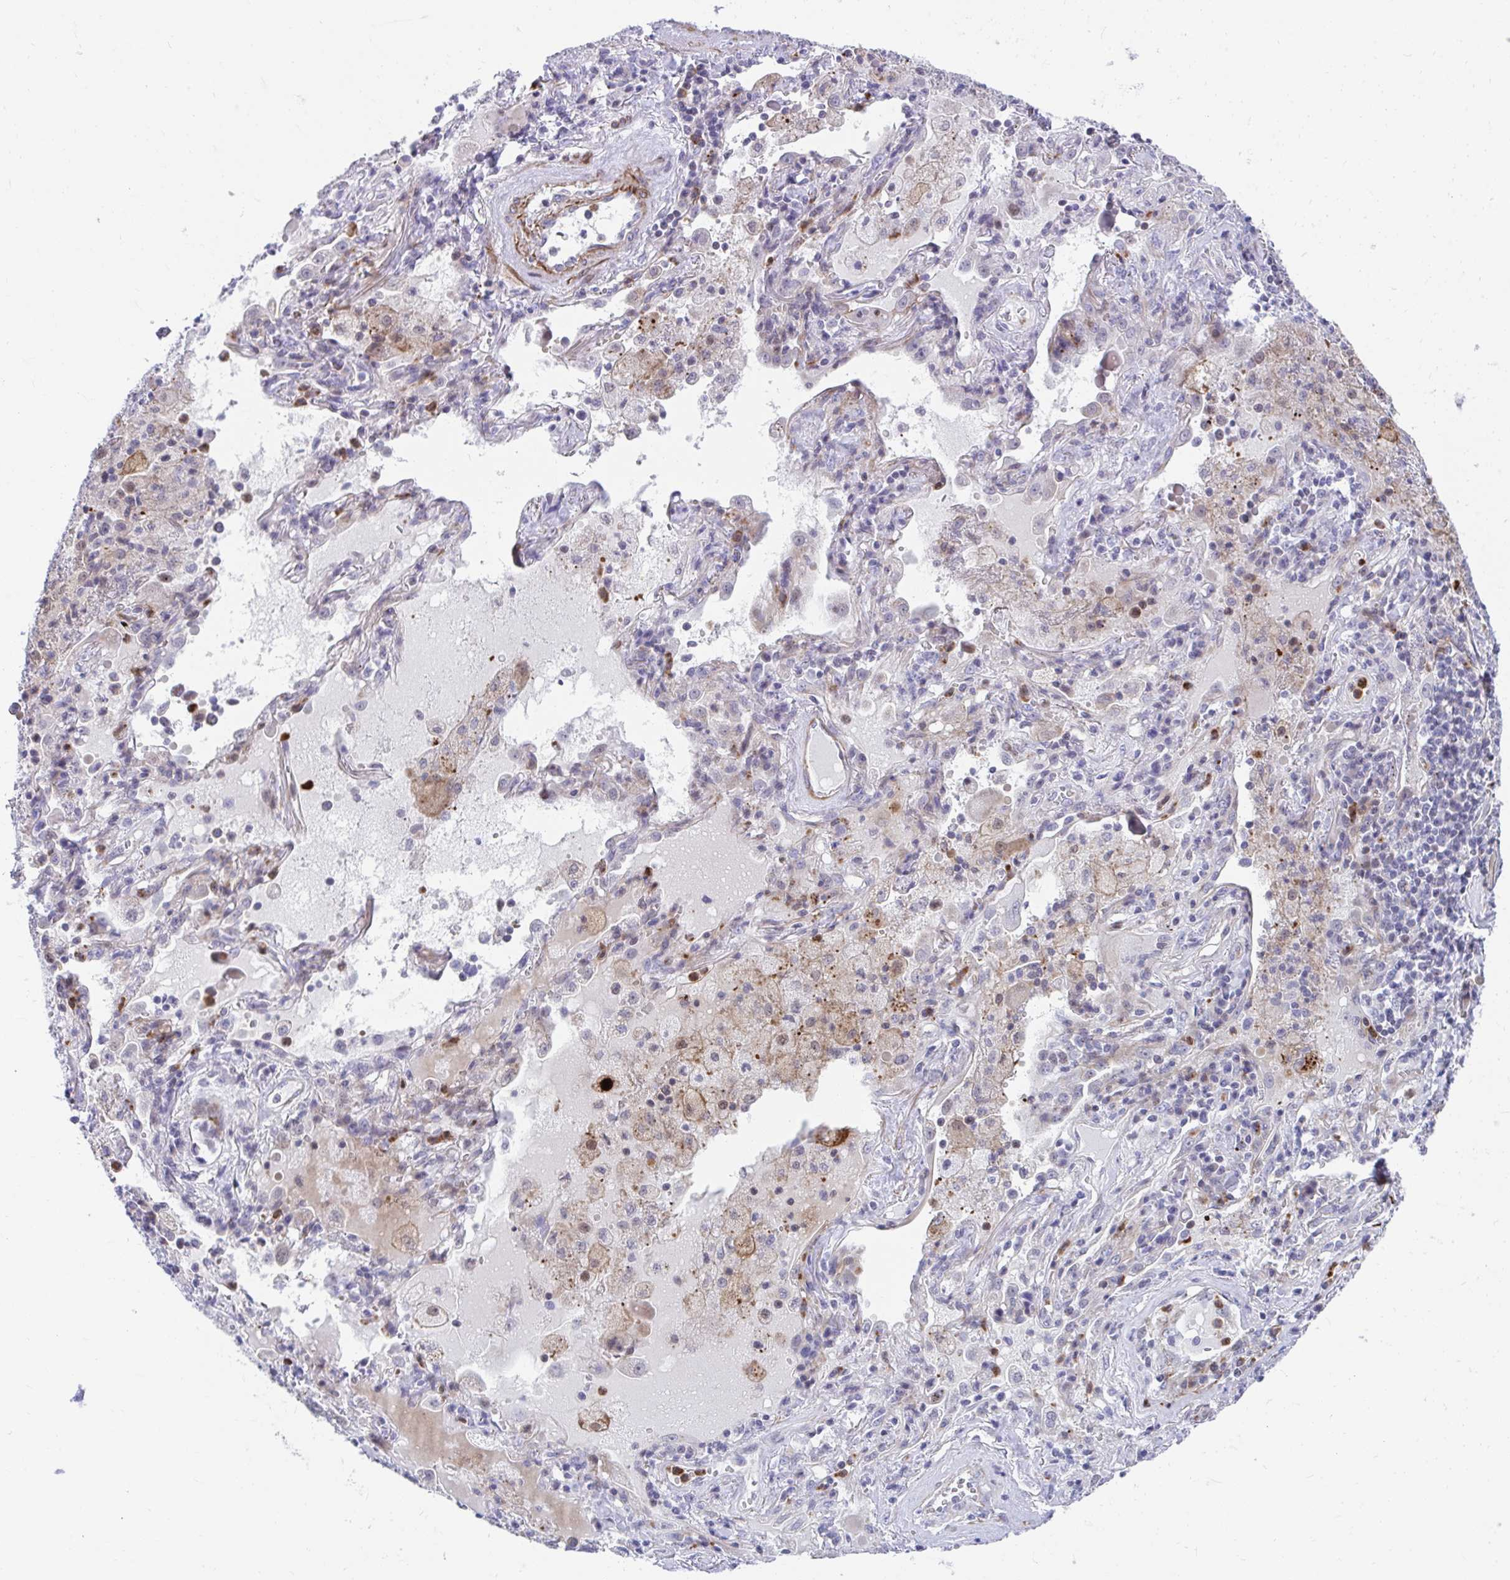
{"staining": {"intensity": "moderate", "quantity": "<25%", "location": "cytoplasmic/membranous,nuclear"}, "tissue": "lung cancer", "cell_type": "Tumor cells", "image_type": "cancer", "snomed": [{"axis": "morphology", "description": "Squamous cell carcinoma, NOS"}, {"axis": "topography", "description": "Lung"}], "caption": "Squamous cell carcinoma (lung) stained with DAB (3,3'-diaminobenzidine) immunohistochemistry displays low levels of moderate cytoplasmic/membranous and nuclear expression in approximately <25% of tumor cells. Immunohistochemistry stains the protein of interest in brown and the nuclei are stained blue.", "gene": "CSTB", "patient": {"sex": "male", "age": 71}}